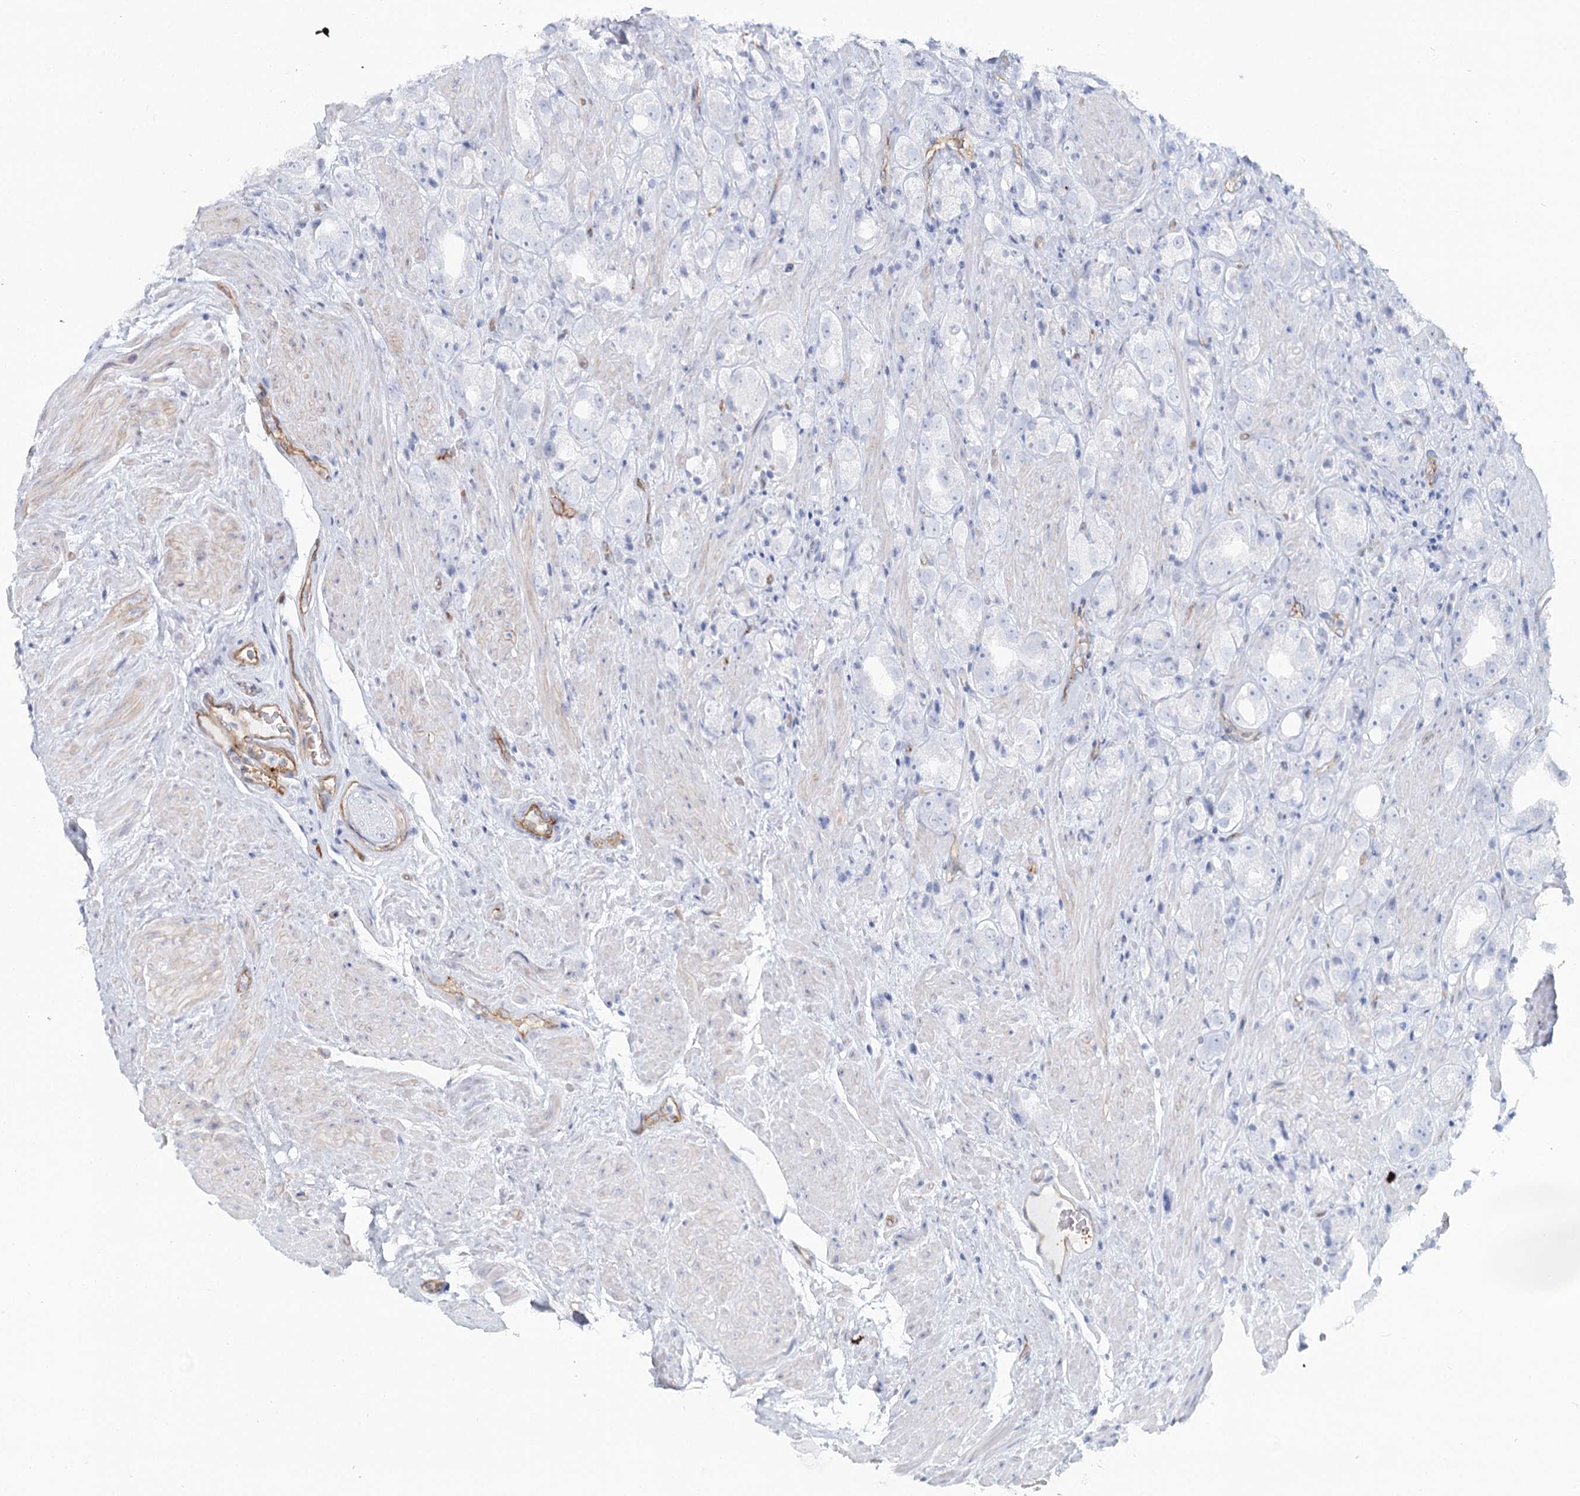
{"staining": {"intensity": "negative", "quantity": "none", "location": "none"}, "tissue": "prostate cancer", "cell_type": "Tumor cells", "image_type": "cancer", "snomed": [{"axis": "morphology", "description": "Adenocarcinoma, NOS"}, {"axis": "topography", "description": "Prostate"}], "caption": "This image is of prostate adenocarcinoma stained with immunohistochemistry (IHC) to label a protein in brown with the nuclei are counter-stained blue. There is no staining in tumor cells. (DAB (3,3'-diaminobenzidine) immunohistochemistry with hematoxylin counter stain).", "gene": "ZFYVE28", "patient": {"sex": "male", "age": 79}}